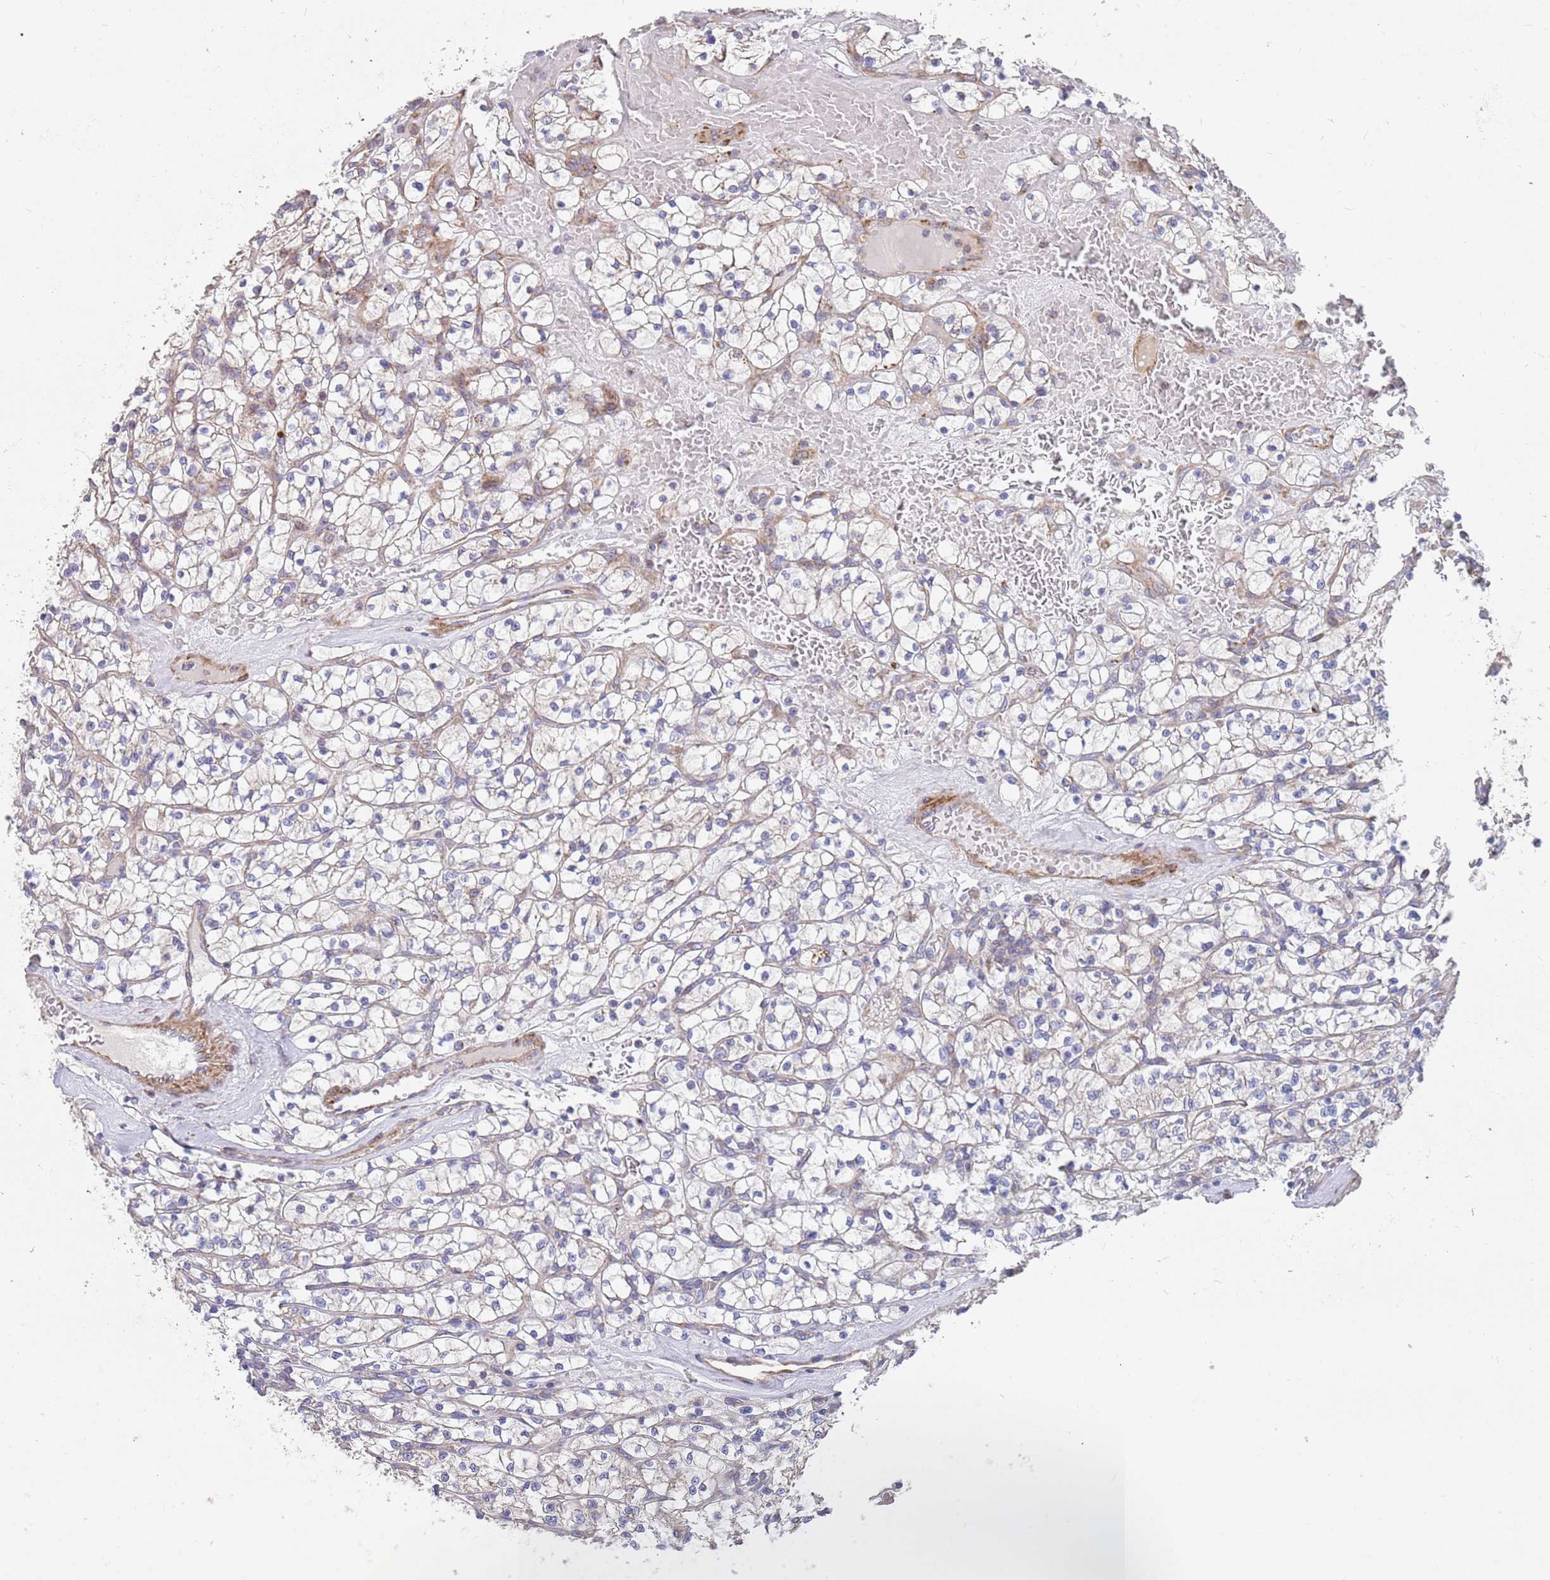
{"staining": {"intensity": "negative", "quantity": "none", "location": "none"}, "tissue": "renal cancer", "cell_type": "Tumor cells", "image_type": "cancer", "snomed": [{"axis": "morphology", "description": "Adenocarcinoma, NOS"}, {"axis": "topography", "description": "Kidney"}], "caption": "DAB (3,3'-diaminobenzidine) immunohistochemical staining of human adenocarcinoma (renal) shows no significant positivity in tumor cells. (IHC, brightfield microscopy, high magnification).", "gene": "WDFY3", "patient": {"sex": "female", "age": 64}}